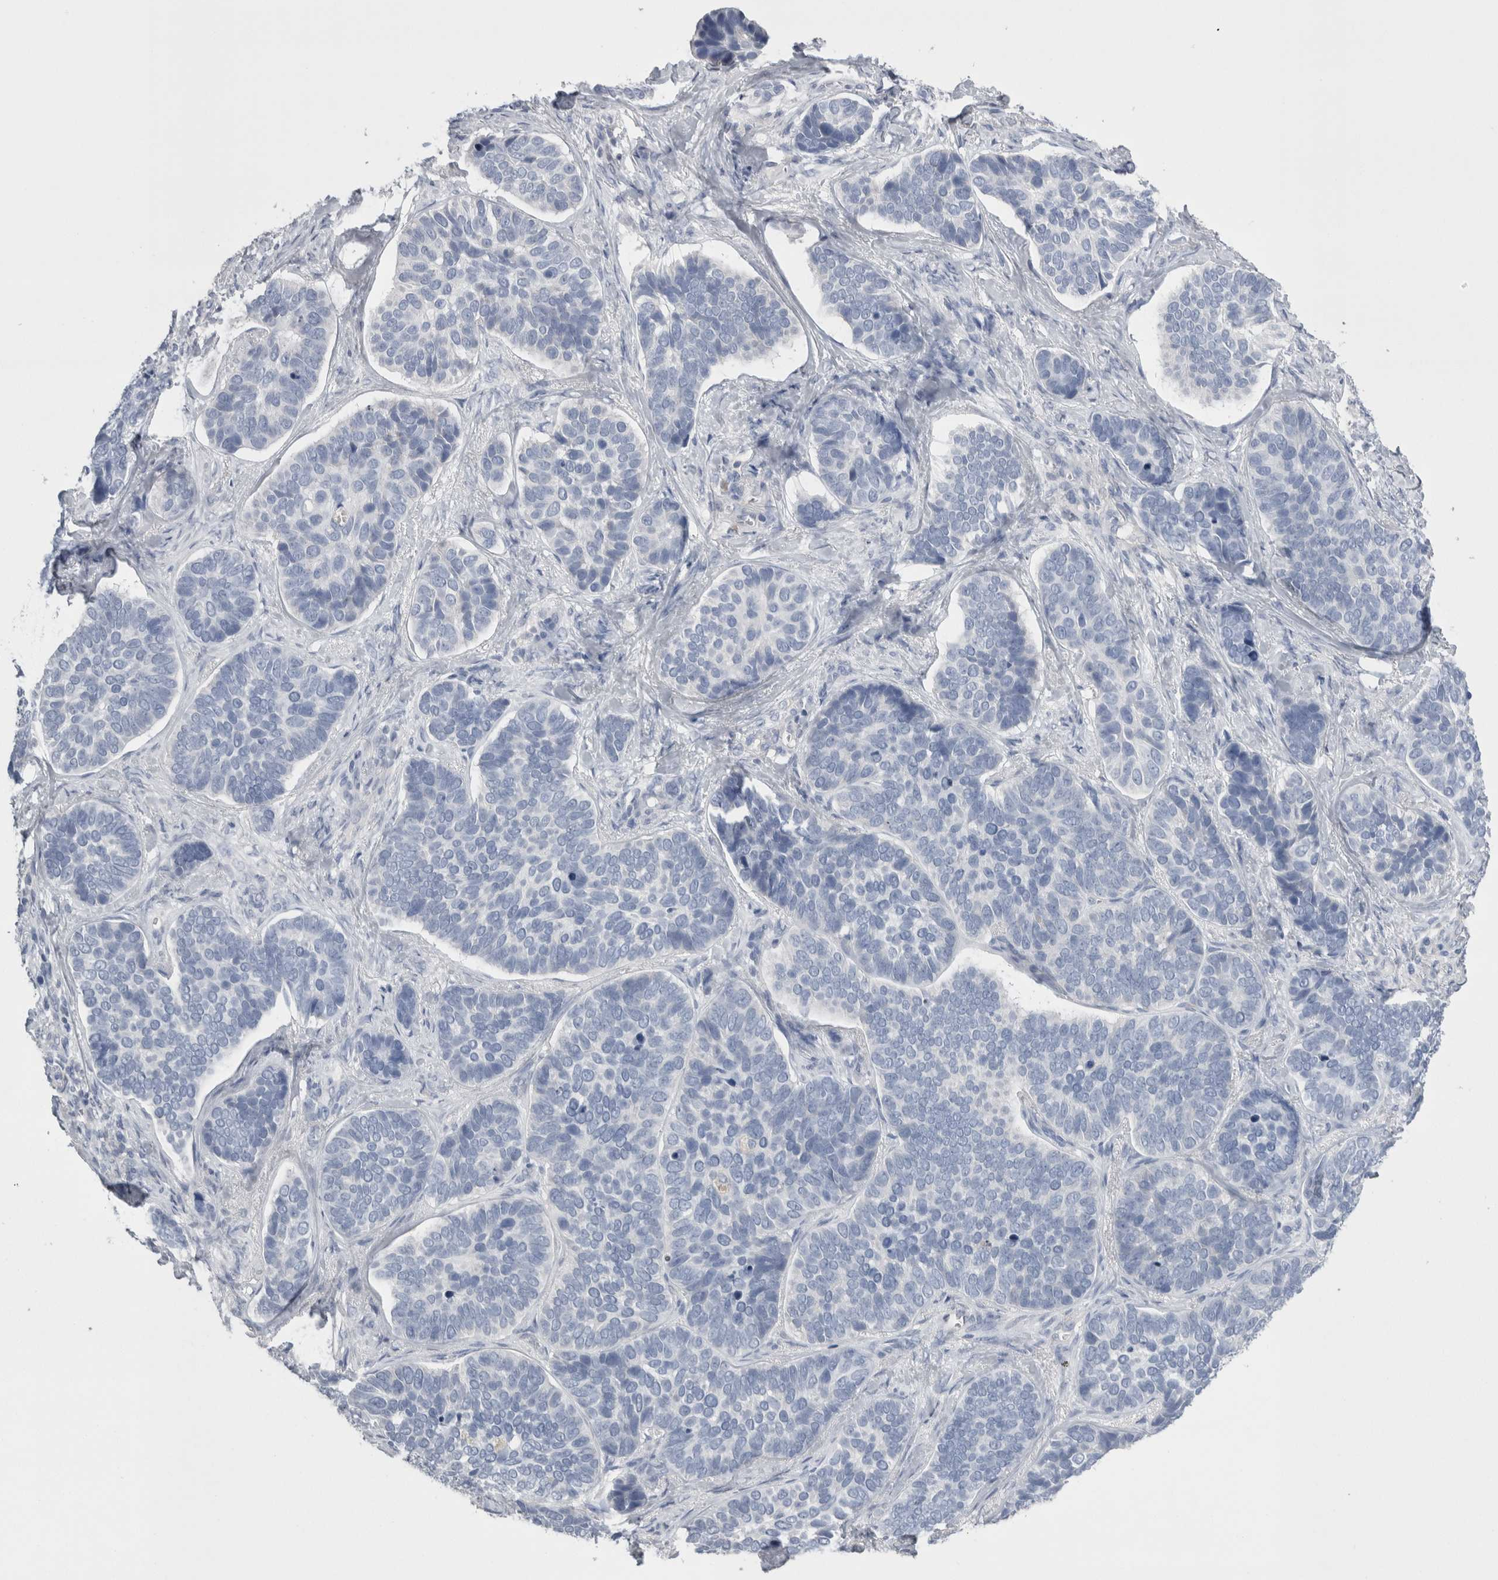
{"staining": {"intensity": "negative", "quantity": "none", "location": "none"}, "tissue": "skin cancer", "cell_type": "Tumor cells", "image_type": "cancer", "snomed": [{"axis": "morphology", "description": "Basal cell carcinoma"}, {"axis": "topography", "description": "Skin"}], "caption": "IHC of skin cancer exhibits no staining in tumor cells. (Brightfield microscopy of DAB (3,3'-diaminobenzidine) immunohistochemistry at high magnification).", "gene": "REG1A", "patient": {"sex": "male", "age": 62}}